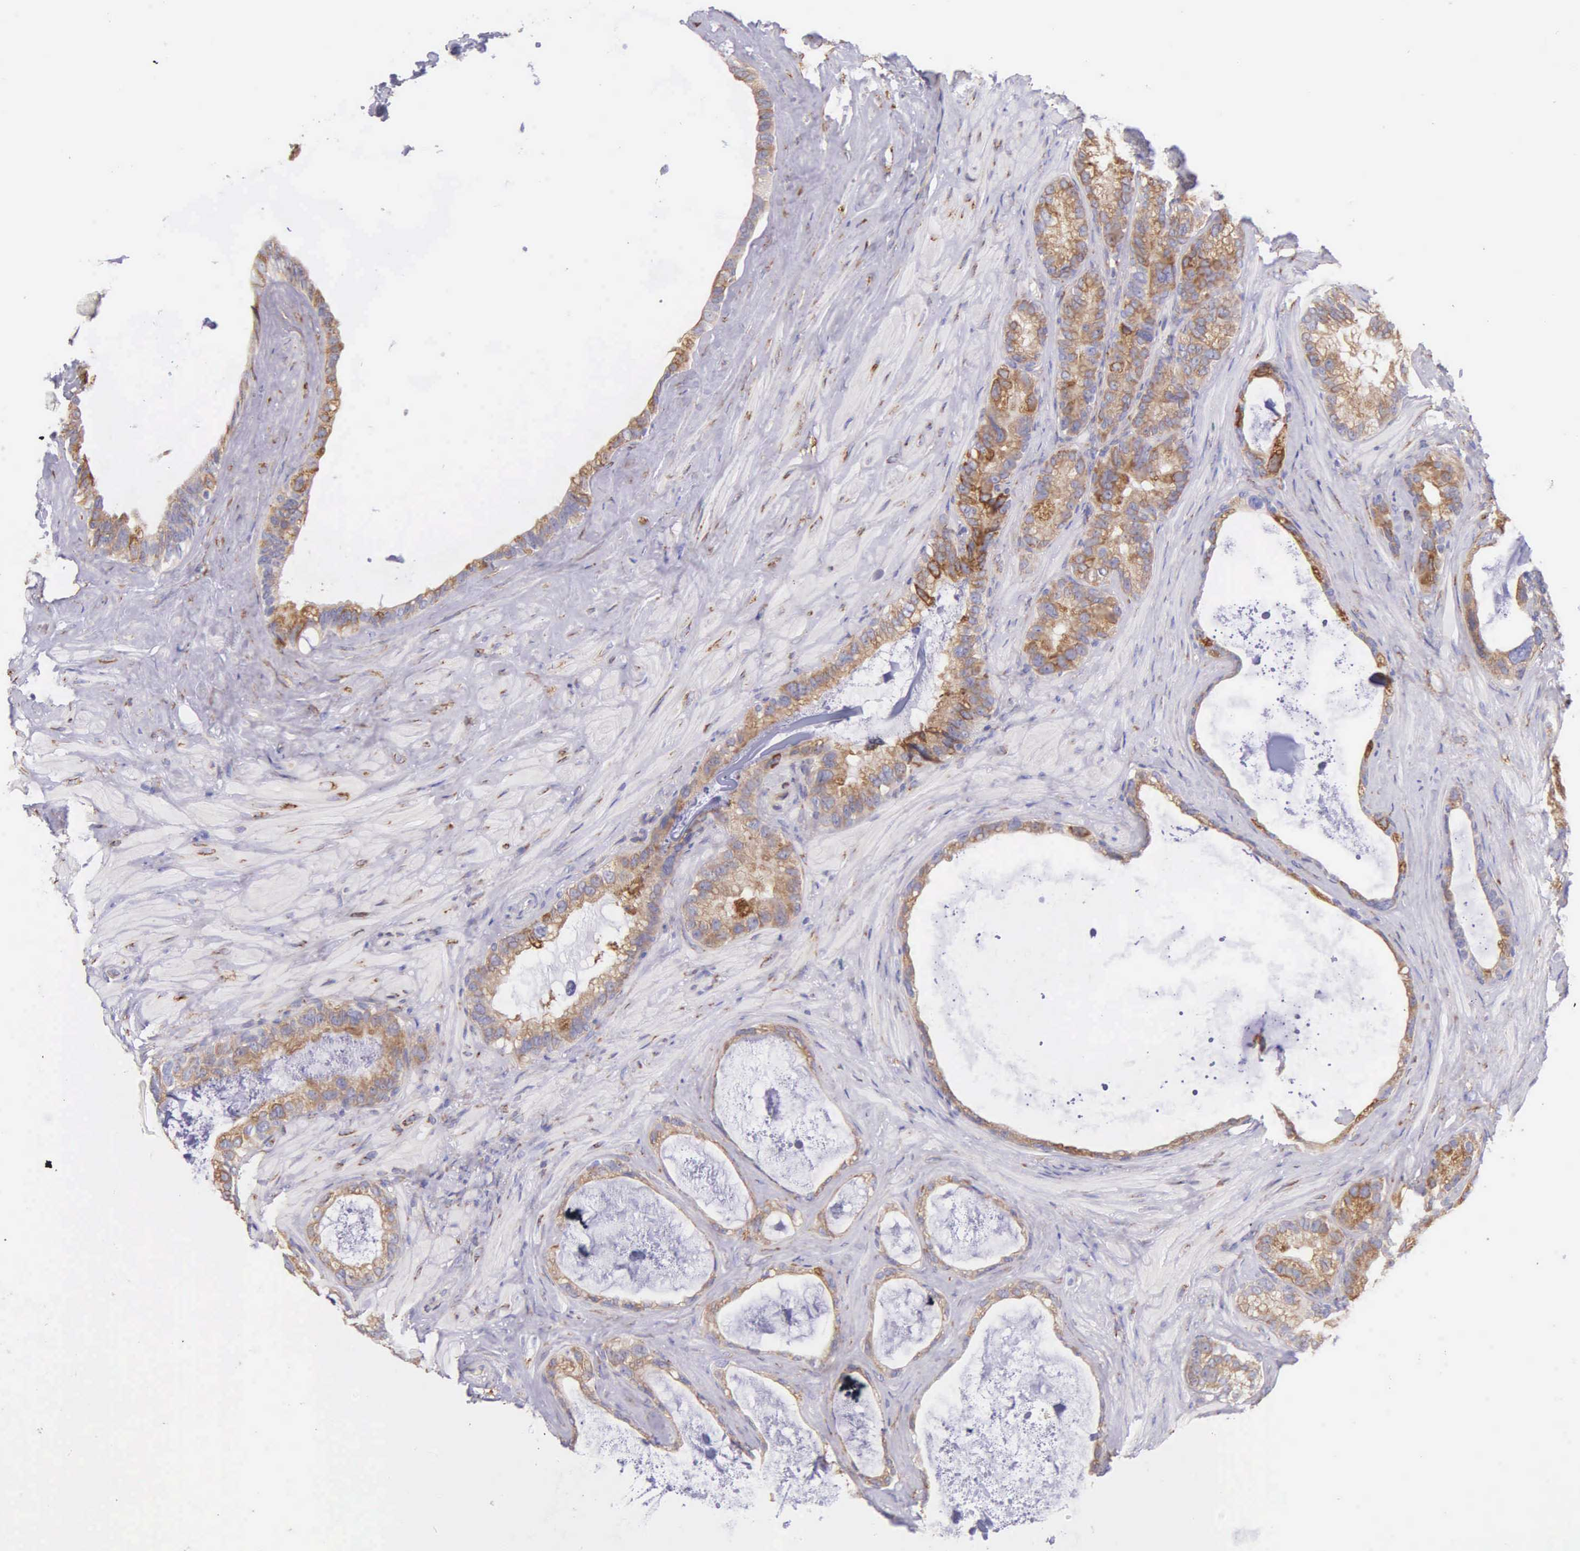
{"staining": {"intensity": "moderate", "quantity": ">75%", "location": "cytoplasmic/membranous"}, "tissue": "seminal vesicle", "cell_type": "Glandular cells", "image_type": "normal", "snomed": [{"axis": "morphology", "description": "Normal tissue, NOS"}, {"axis": "topography", "description": "Seminal veicle"}], "caption": "Immunohistochemistry histopathology image of unremarkable seminal vesicle stained for a protein (brown), which shows medium levels of moderate cytoplasmic/membranous staining in about >75% of glandular cells.", "gene": "CKAP4", "patient": {"sex": "male", "age": 63}}